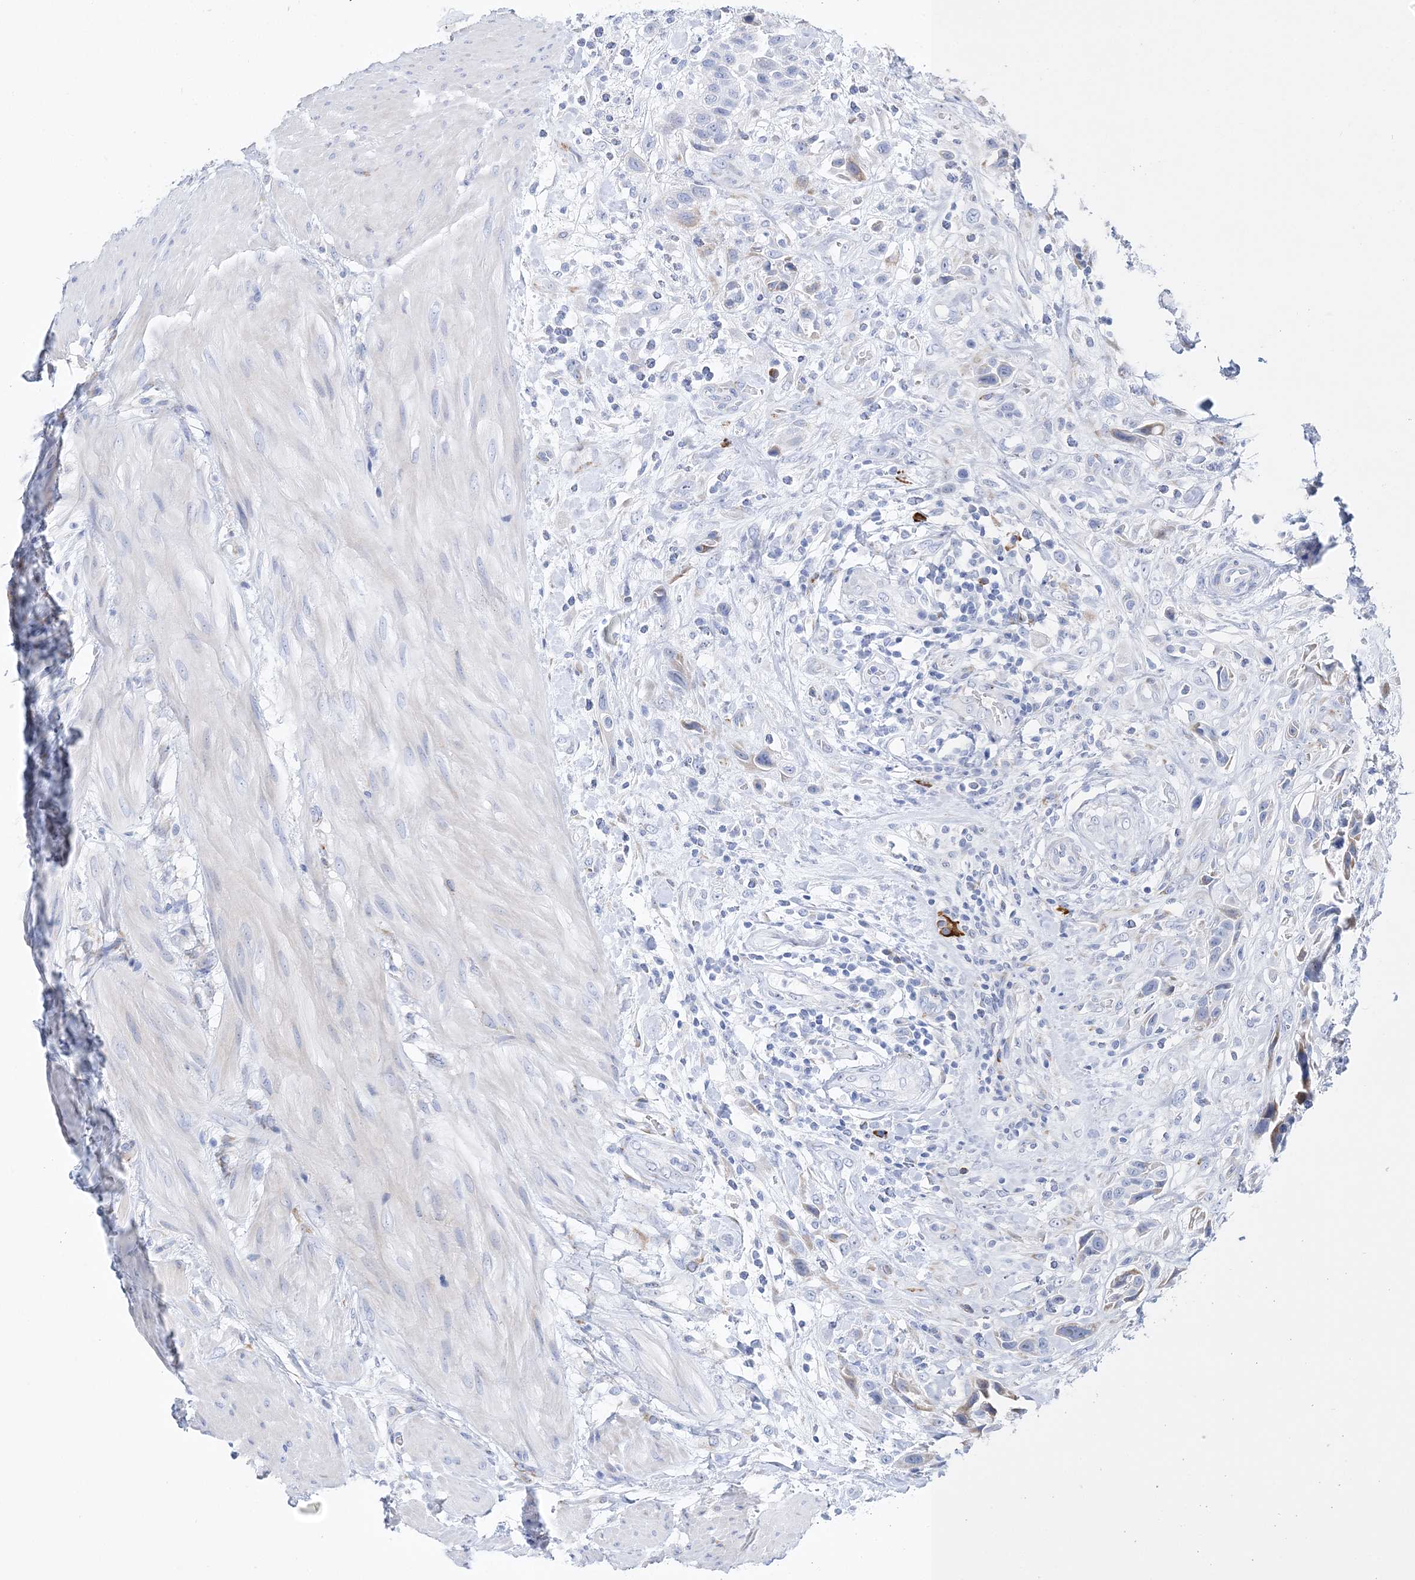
{"staining": {"intensity": "weak", "quantity": "<25%", "location": "cytoplasmic/membranous"}, "tissue": "urothelial cancer", "cell_type": "Tumor cells", "image_type": "cancer", "snomed": [{"axis": "morphology", "description": "Urothelial carcinoma, High grade"}, {"axis": "topography", "description": "Urinary bladder"}], "caption": "Tumor cells show no significant positivity in urothelial carcinoma (high-grade).", "gene": "TSPYL6", "patient": {"sex": "male", "age": 50}}